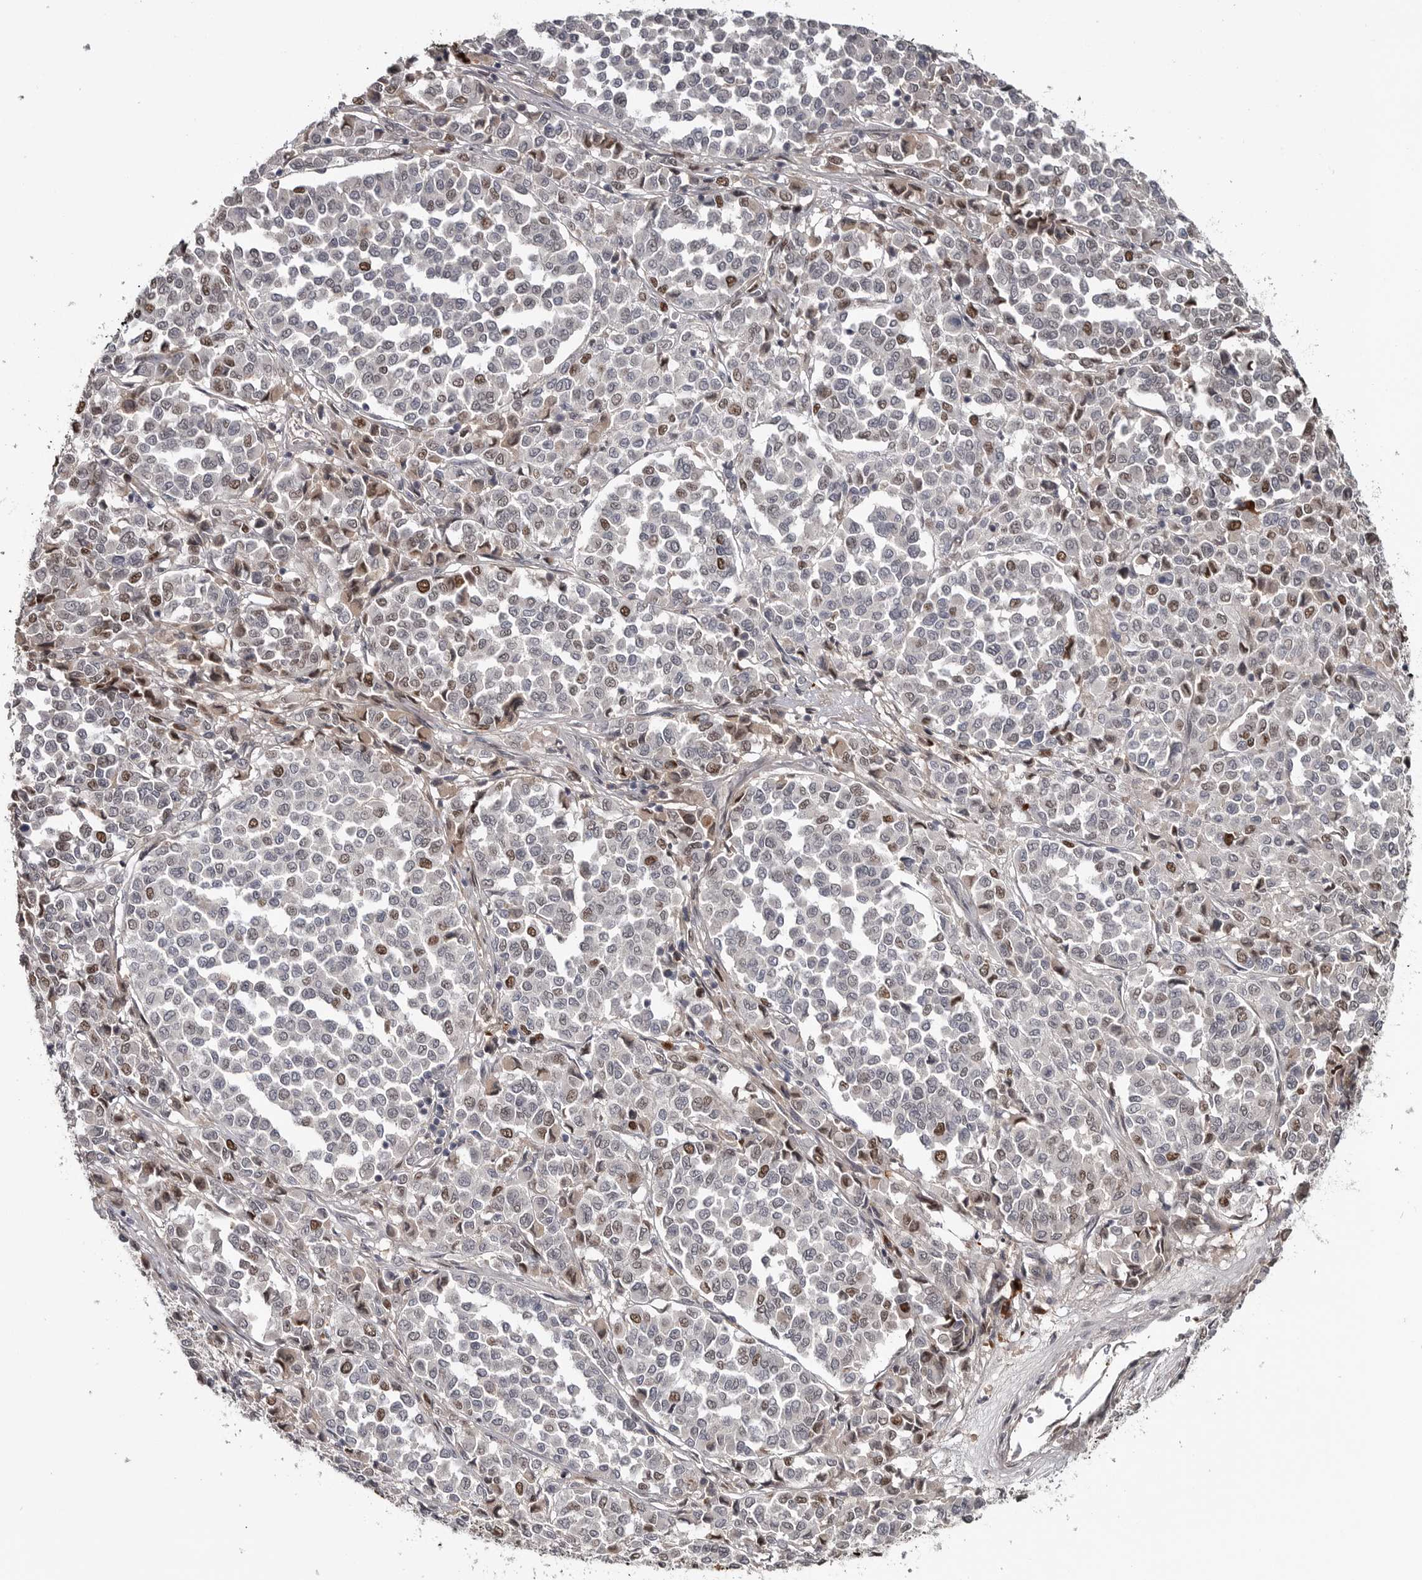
{"staining": {"intensity": "moderate", "quantity": "25%-75%", "location": "nuclear"}, "tissue": "melanoma", "cell_type": "Tumor cells", "image_type": "cancer", "snomed": [{"axis": "morphology", "description": "Malignant melanoma, Metastatic site"}, {"axis": "topography", "description": "Pancreas"}], "caption": "IHC (DAB (3,3'-diaminobenzidine)) staining of human malignant melanoma (metastatic site) reveals moderate nuclear protein staining in about 25%-75% of tumor cells. (Brightfield microscopy of DAB IHC at high magnification).", "gene": "ZNF277", "patient": {"sex": "female", "age": 30}}